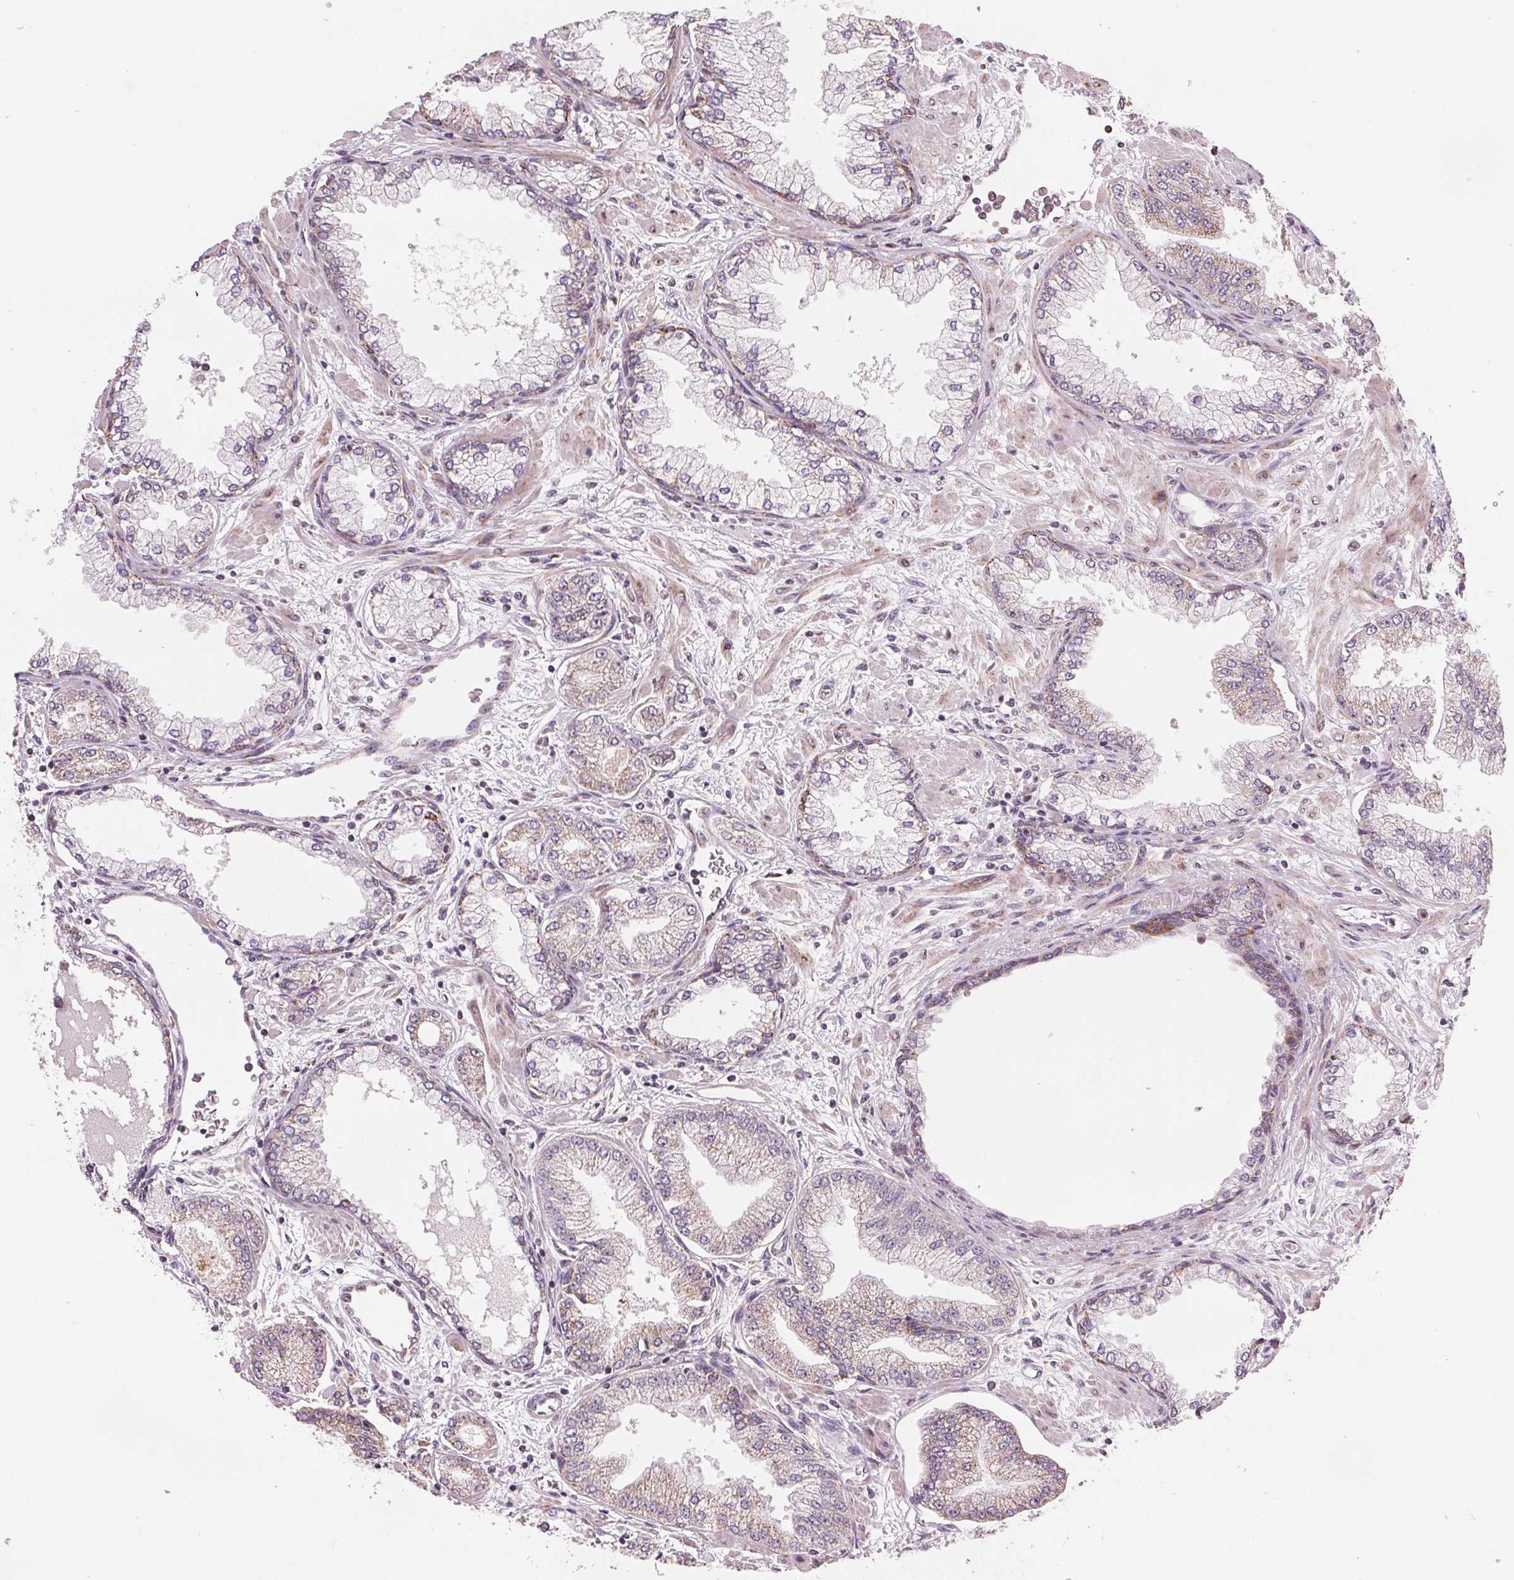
{"staining": {"intensity": "moderate", "quantity": "25%-75%", "location": "cytoplasmic/membranous"}, "tissue": "prostate cancer", "cell_type": "Tumor cells", "image_type": "cancer", "snomed": [{"axis": "morphology", "description": "Adenocarcinoma, Low grade"}, {"axis": "topography", "description": "Prostate"}], "caption": "Immunohistochemistry of human prostate cancer (low-grade adenocarcinoma) shows medium levels of moderate cytoplasmic/membranous expression in about 25%-75% of tumor cells. The staining is performed using DAB (3,3'-diaminobenzidine) brown chromogen to label protein expression. The nuclei are counter-stained blue using hematoxylin.", "gene": "COQ7", "patient": {"sex": "male", "age": 55}}